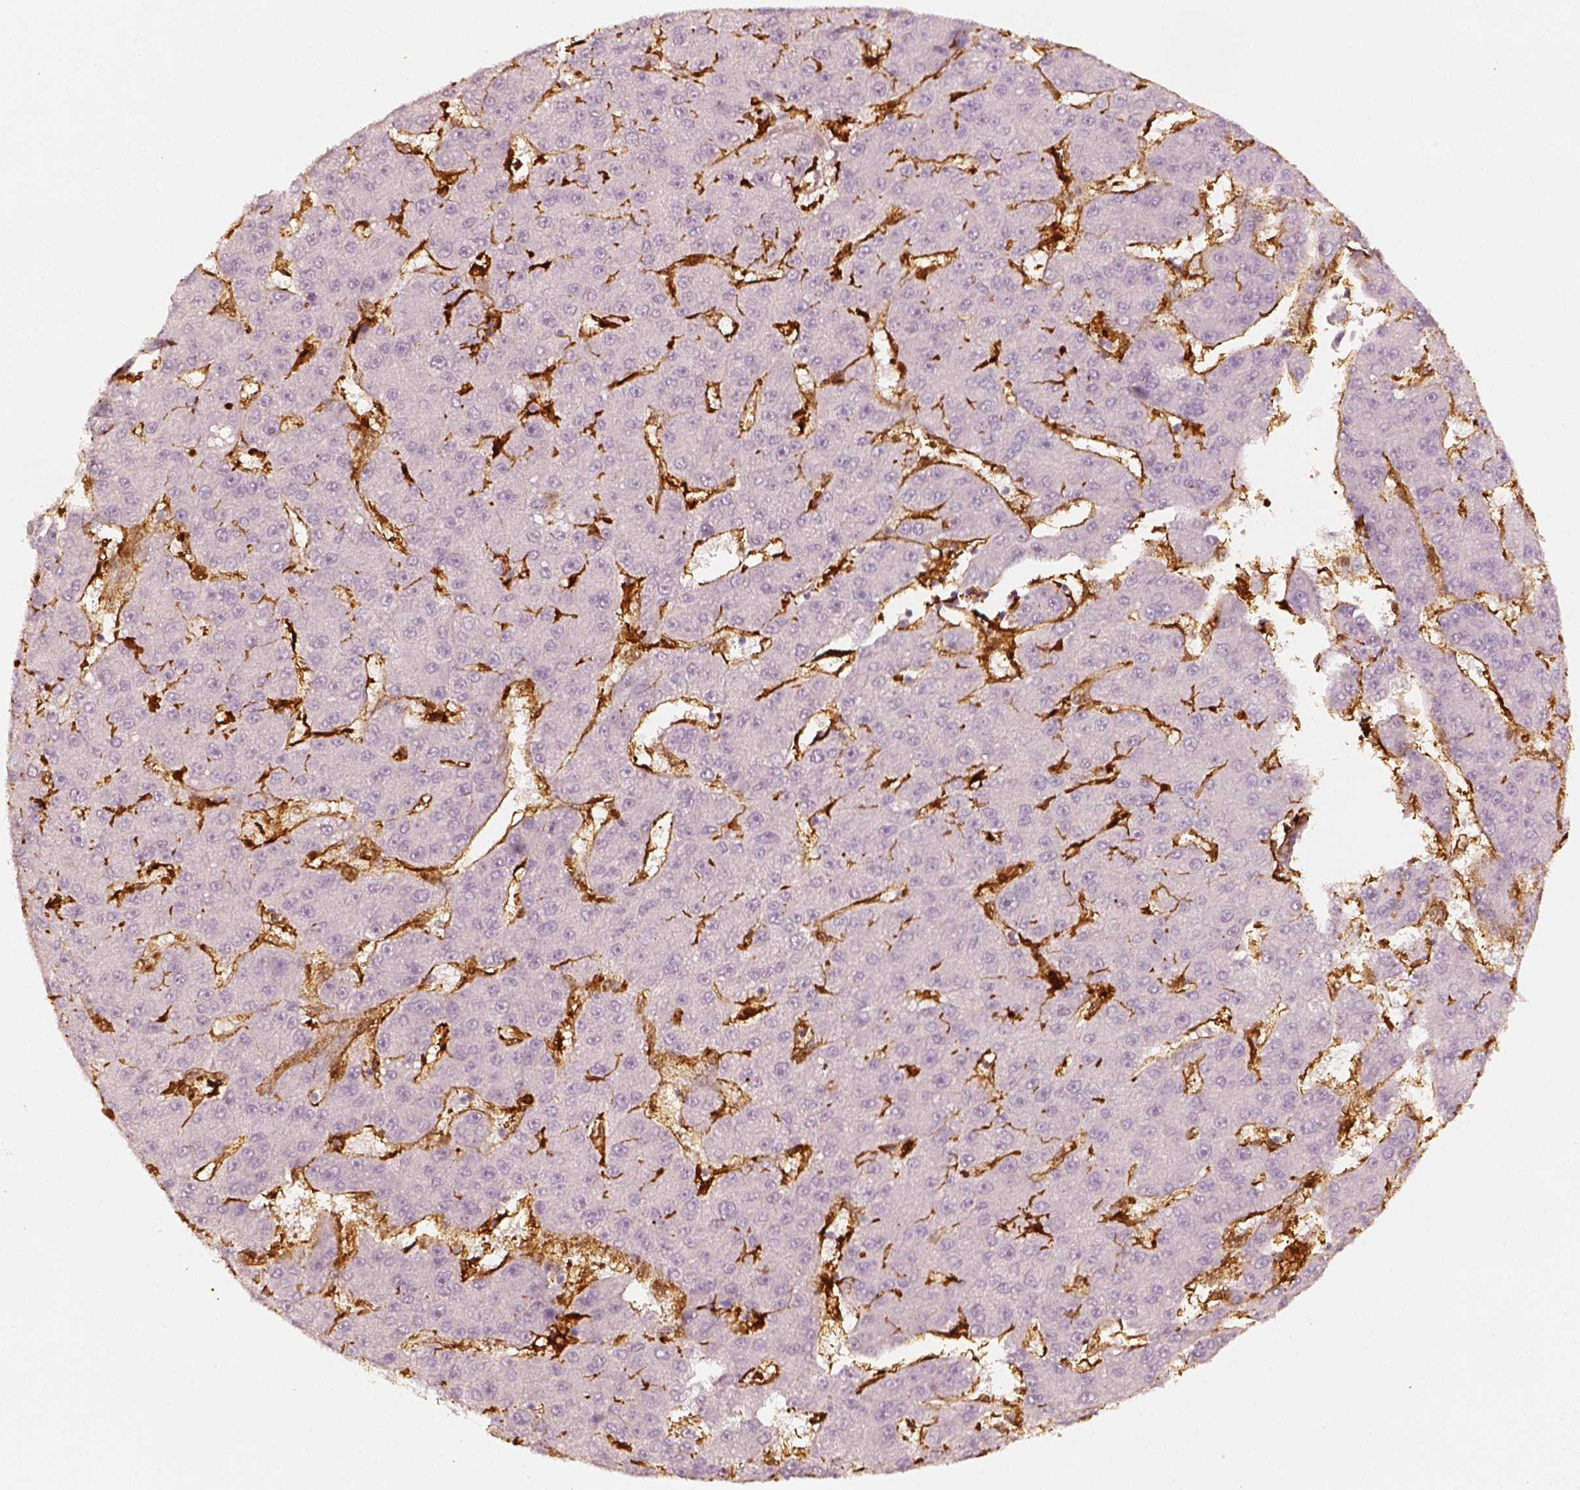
{"staining": {"intensity": "negative", "quantity": "none", "location": "none"}, "tissue": "liver cancer", "cell_type": "Tumor cells", "image_type": "cancer", "snomed": [{"axis": "morphology", "description": "Carcinoma, Hepatocellular, NOS"}, {"axis": "topography", "description": "Liver"}], "caption": "This is a micrograph of IHC staining of liver hepatocellular carcinoma, which shows no staining in tumor cells.", "gene": "FSCN1", "patient": {"sex": "male", "age": 67}}